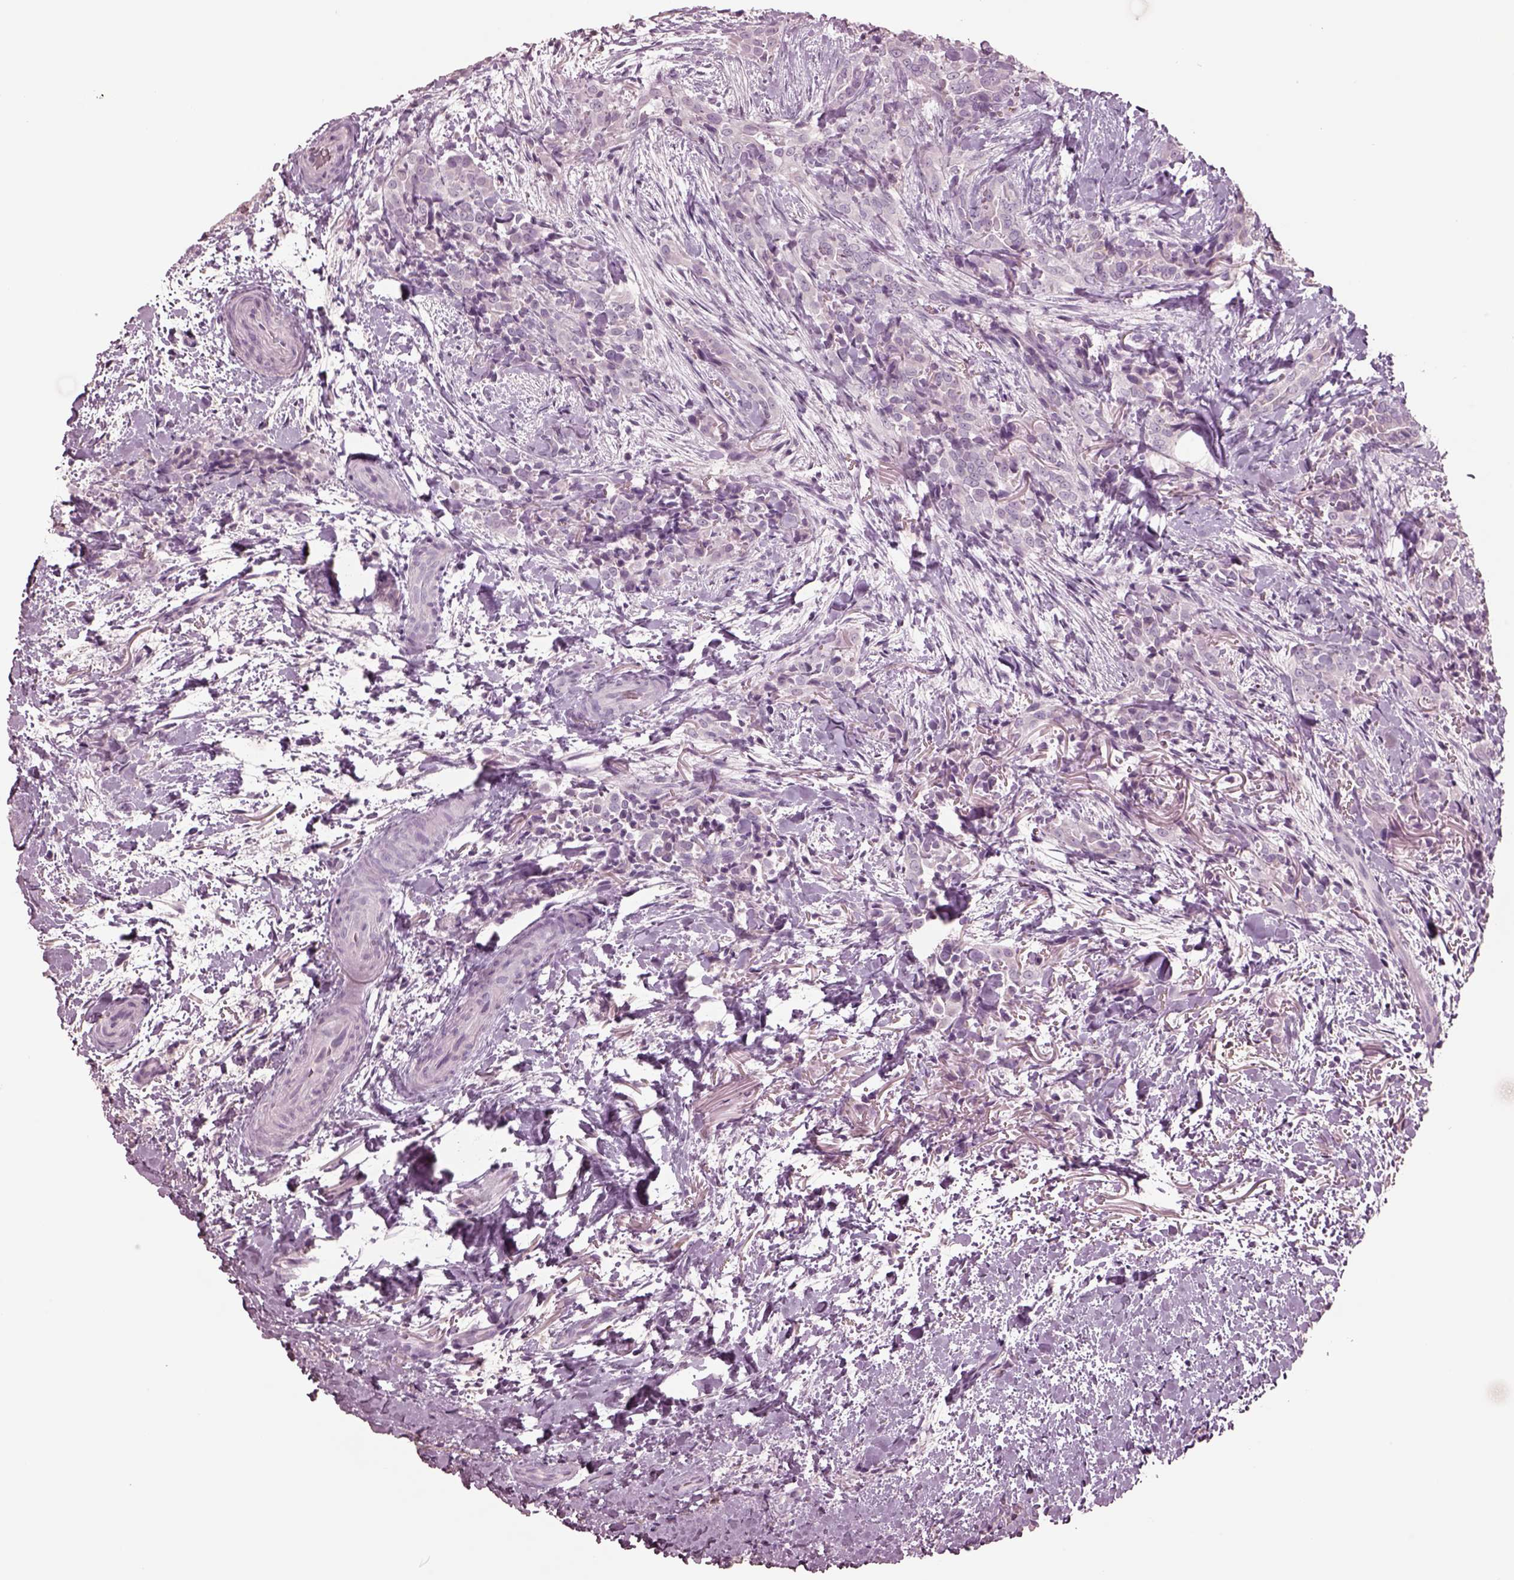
{"staining": {"intensity": "negative", "quantity": "none", "location": "none"}, "tissue": "thyroid cancer", "cell_type": "Tumor cells", "image_type": "cancer", "snomed": [{"axis": "morphology", "description": "Papillary adenocarcinoma, NOS"}, {"axis": "topography", "description": "Thyroid gland"}], "caption": "Tumor cells show no significant protein expression in papillary adenocarcinoma (thyroid).", "gene": "PDCD1", "patient": {"sex": "male", "age": 61}}